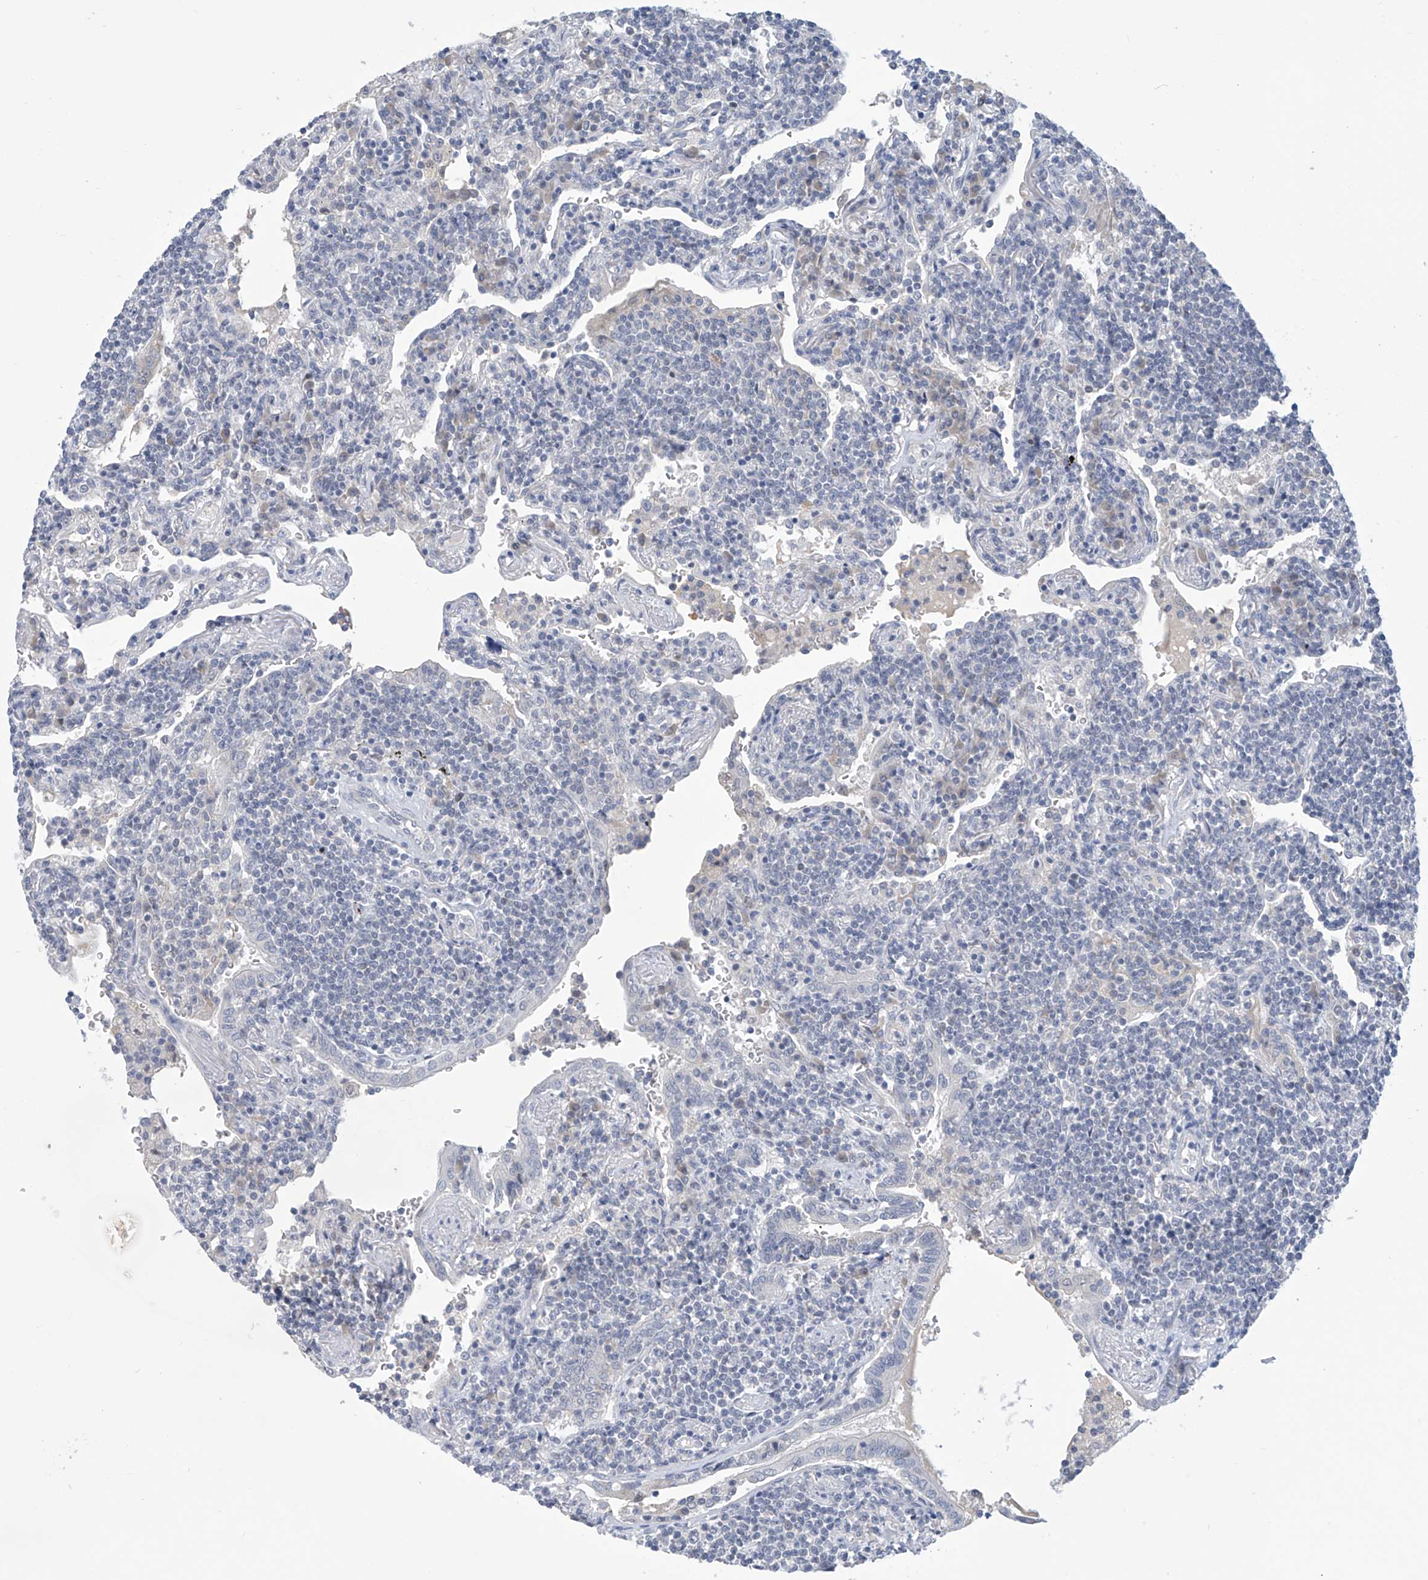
{"staining": {"intensity": "negative", "quantity": "none", "location": "none"}, "tissue": "lymphoma", "cell_type": "Tumor cells", "image_type": "cancer", "snomed": [{"axis": "morphology", "description": "Malignant lymphoma, non-Hodgkin's type, Low grade"}, {"axis": "topography", "description": "Lung"}], "caption": "The image demonstrates no significant positivity in tumor cells of lymphoma.", "gene": "IBA57", "patient": {"sex": "female", "age": 71}}